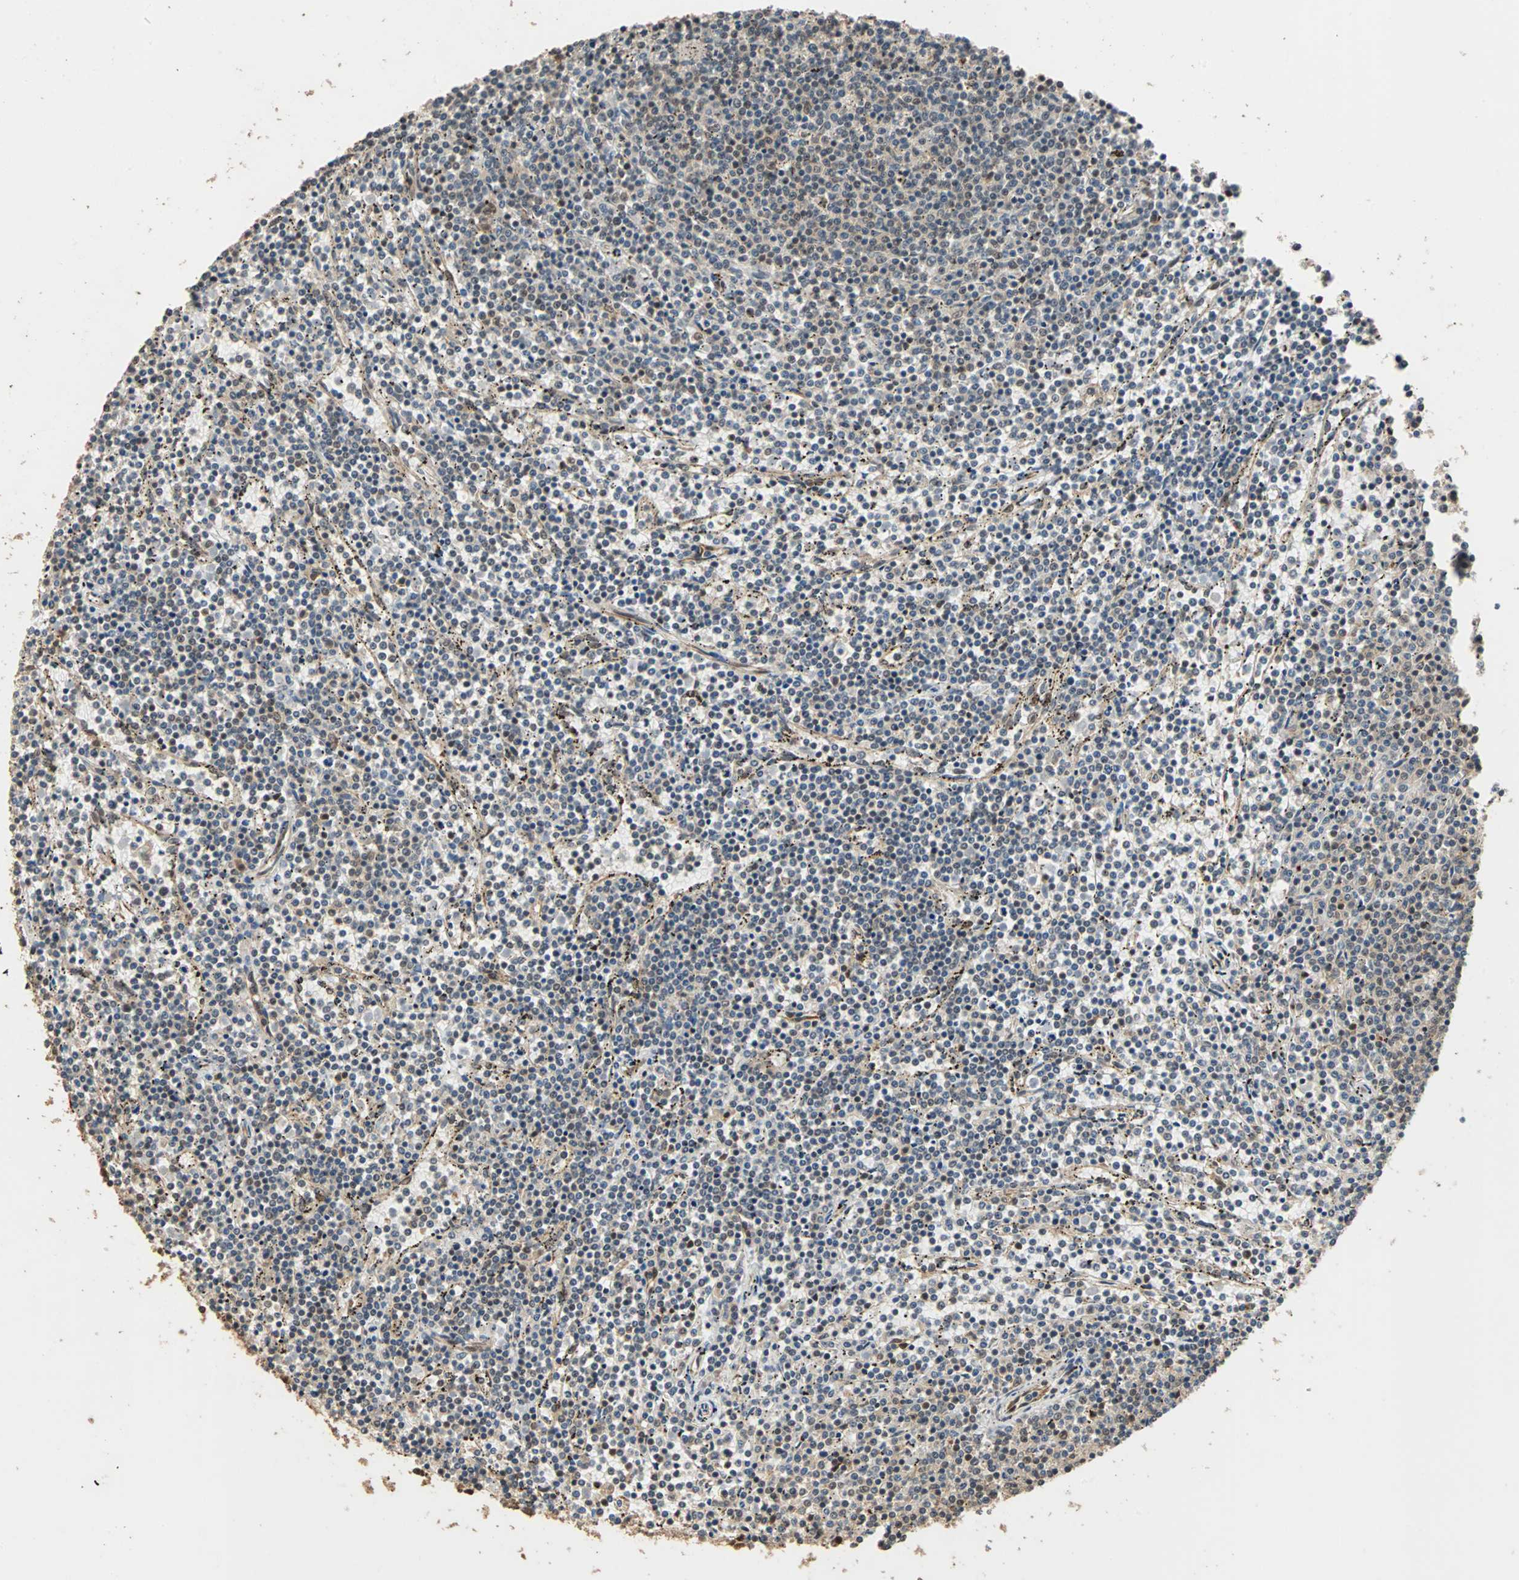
{"staining": {"intensity": "moderate", "quantity": "25%-75%", "location": "cytoplasmic/membranous,nuclear"}, "tissue": "lymphoma", "cell_type": "Tumor cells", "image_type": "cancer", "snomed": [{"axis": "morphology", "description": "Malignant lymphoma, non-Hodgkin's type, Low grade"}, {"axis": "topography", "description": "Spleen"}], "caption": "About 25%-75% of tumor cells in malignant lymphoma, non-Hodgkin's type (low-grade) show moderate cytoplasmic/membranous and nuclear protein staining as visualized by brown immunohistochemical staining.", "gene": "CDC5L", "patient": {"sex": "female", "age": 50}}